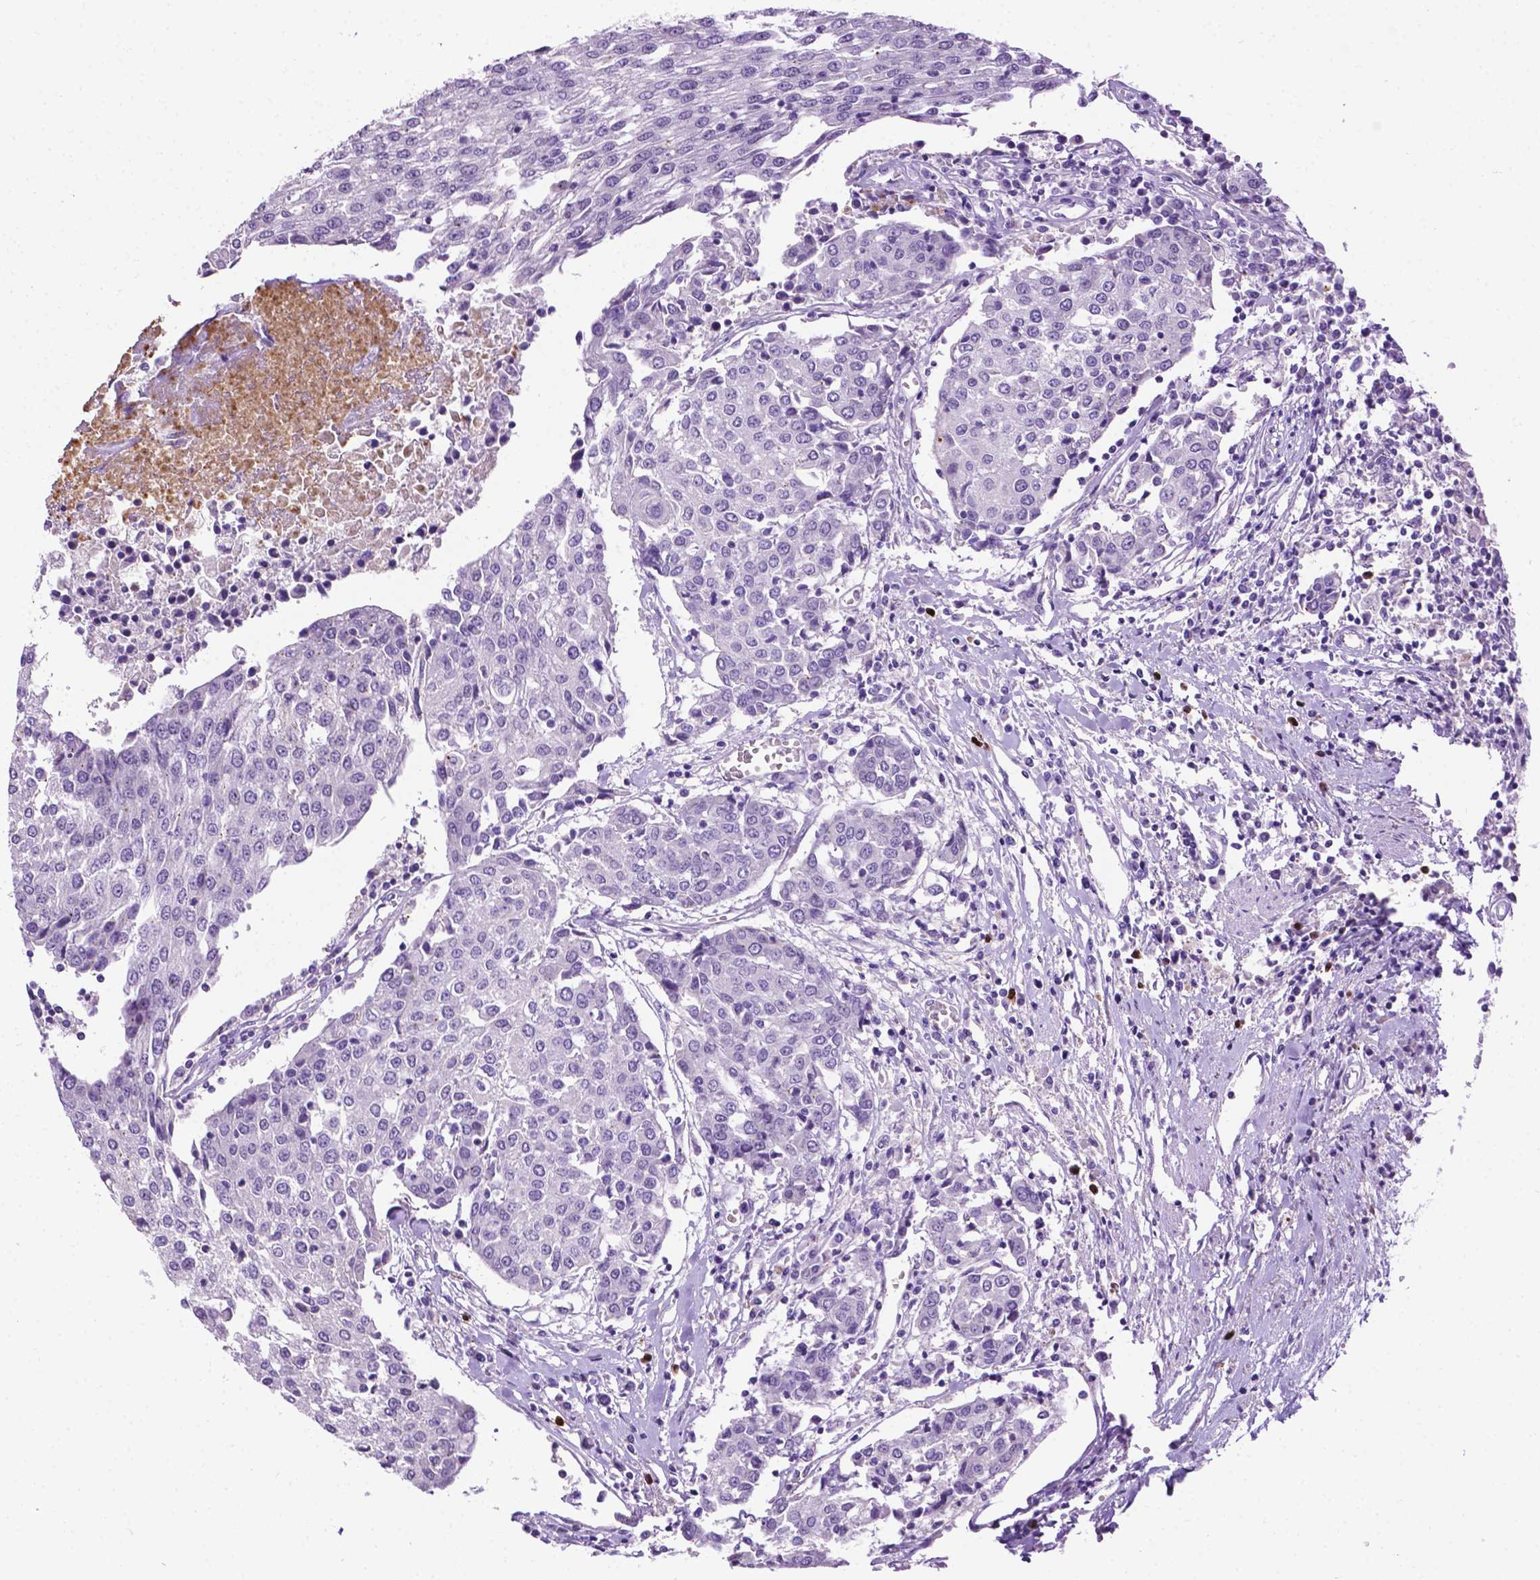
{"staining": {"intensity": "negative", "quantity": "none", "location": "none"}, "tissue": "urothelial cancer", "cell_type": "Tumor cells", "image_type": "cancer", "snomed": [{"axis": "morphology", "description": "Urothelial carcinoma, High grade"}, {"axis": "topography", "description": "Urinary bladder"}], "caption": "This is a photomicrograph of IHC staining of urothelial cancer, which shows no positivity in tumor cells.", "gene": "MMP27", "patient": {"sex": "female", "age": 85}}